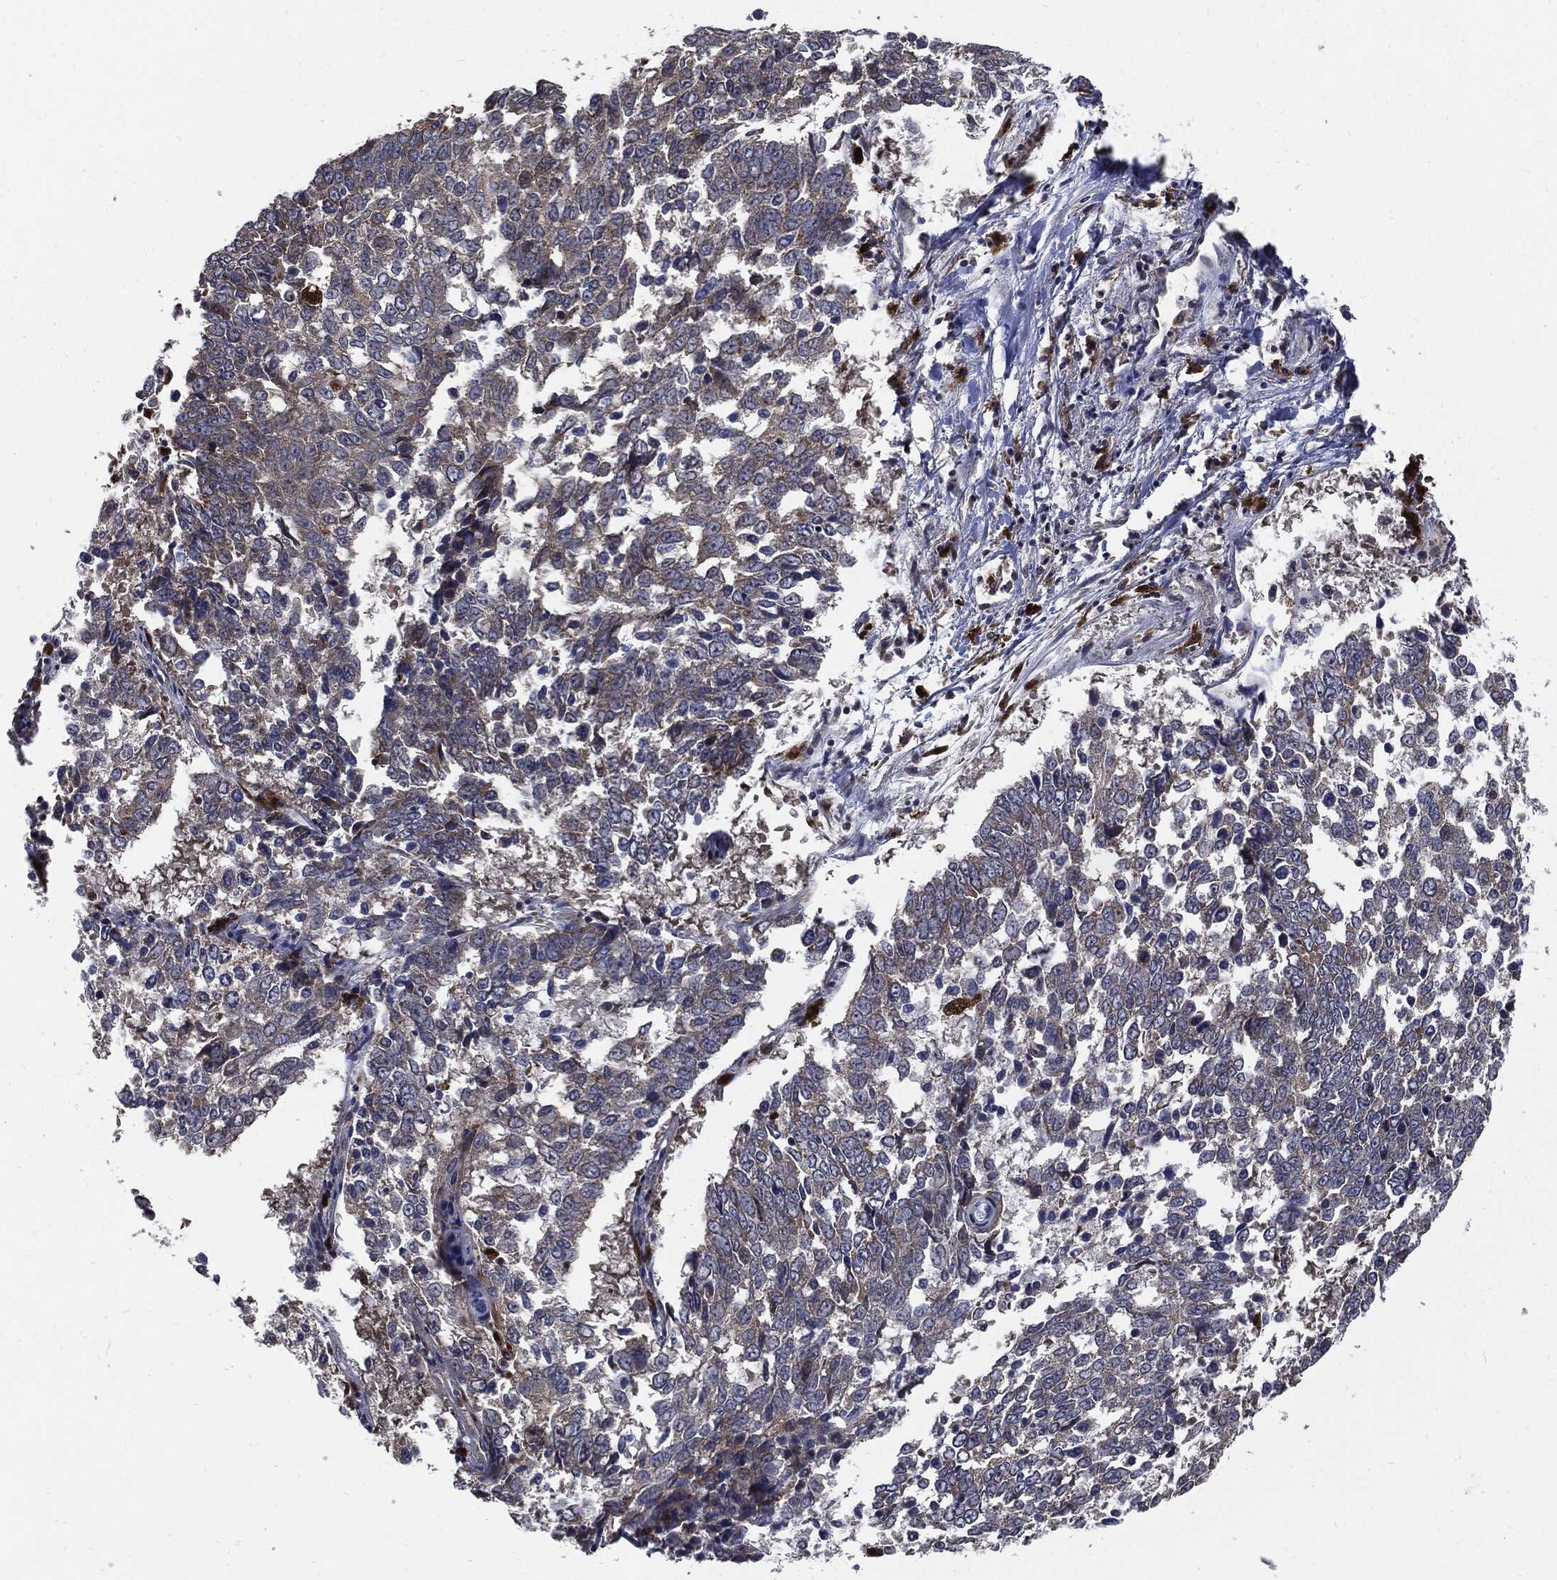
{"staining": {"intensity": "negative", "quantity": "none", "location": "none"}, "tissue": "lung cancer", "cell_type": "Tumor cells", "image_type": "cancer", "snomed": [{"axis": "morphology", "description": "Squamous cell carcinoma, NOS"}, {"axis": "topography", "description": "Lung"}], "caption": "Tumor cells are negative for brown protein staining in squamous cell carcinoma (lung).", "gene": "SLC31A2", "patient": {"sex": "male", "age": 82}}